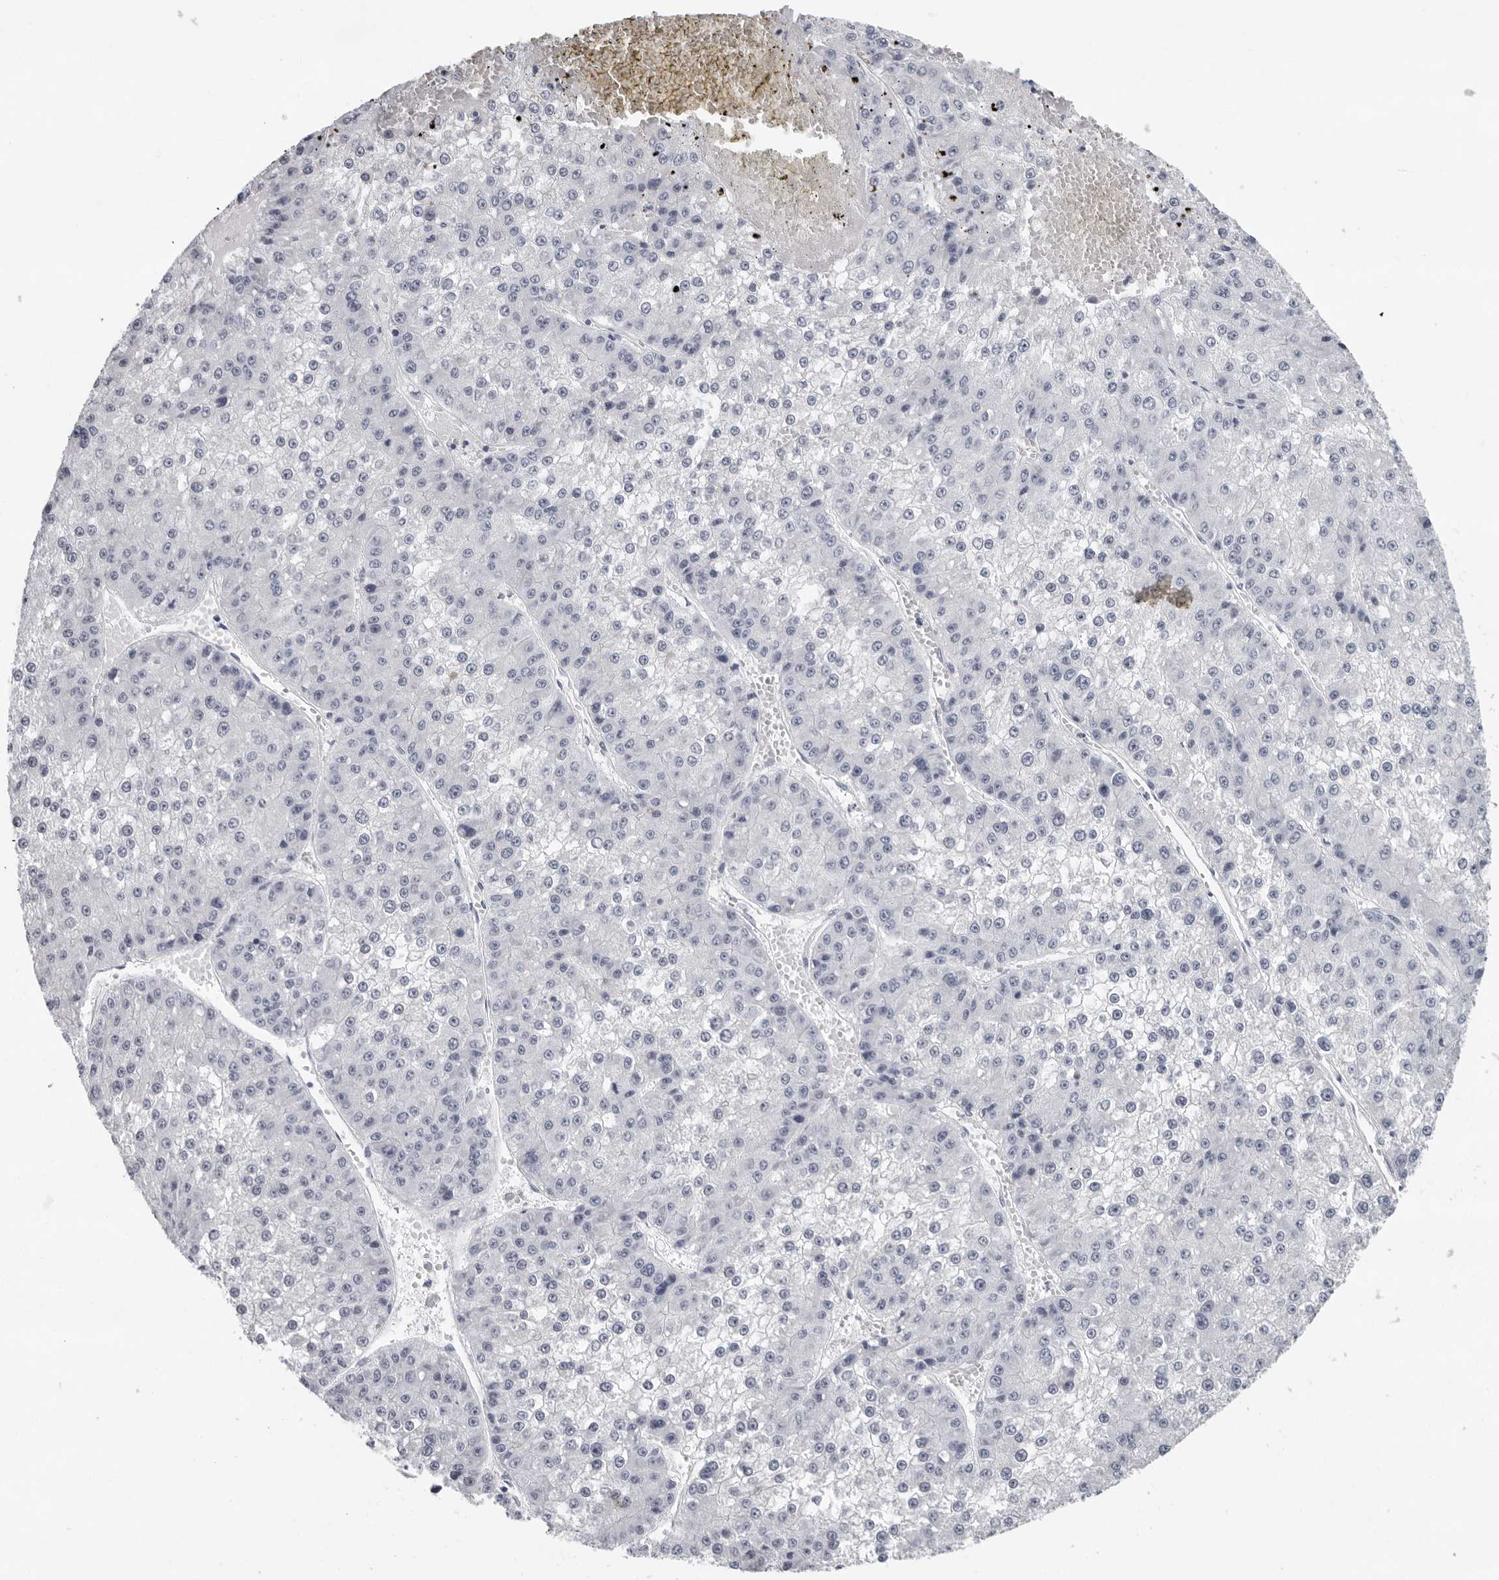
{"staining": {"intensity": "negative", "quantity": "none", "location": "none"}, "tissue": "liver cancer", "cell_type": "Tumor cells", "image_type": "cancer", "snomed": [{"axis": "morphology", "description": "Carcinoma, Hepatocellular, NOS"}, {"axis": "topography", "description": "Liver"}], "caption": "Human liver hepatocellular carcinoma stained for a protein using immunohistochemistry (IHC) exhibits no expression in tumor cells.", "gene": "CCDC28B", "patient": {"sex": "female", "age": 73}}